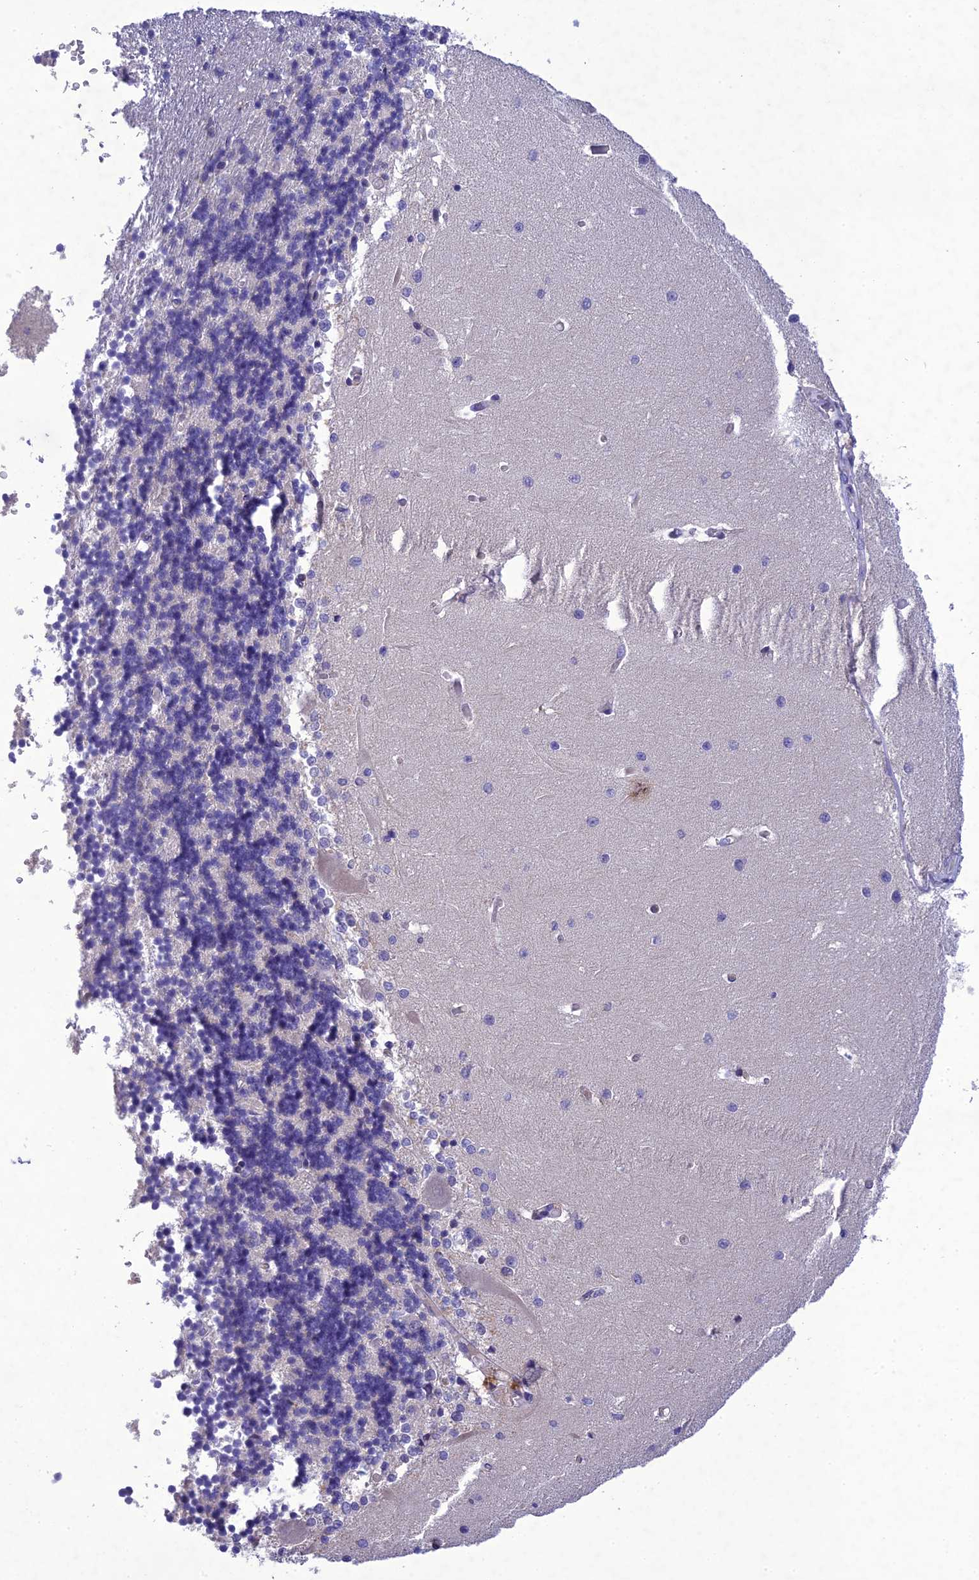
{"staining": {"intensity": "negative", "quantity": "none", "location": "none"}, "tissue": "cerebellum", "cell_type": "Cells in granular layer", "image_type": "normal", "snomed": [{"axis": "morphology", "description": "Normal tissue, NOS"}, {"axis": "topography", "description": "Cerebellum"}], "caption": "Cerebellum stained for a protein using IHC displays no positivity cells in granular layer.", "gene": "SNX24", "patient": {"sex": "male", "age": 37}}